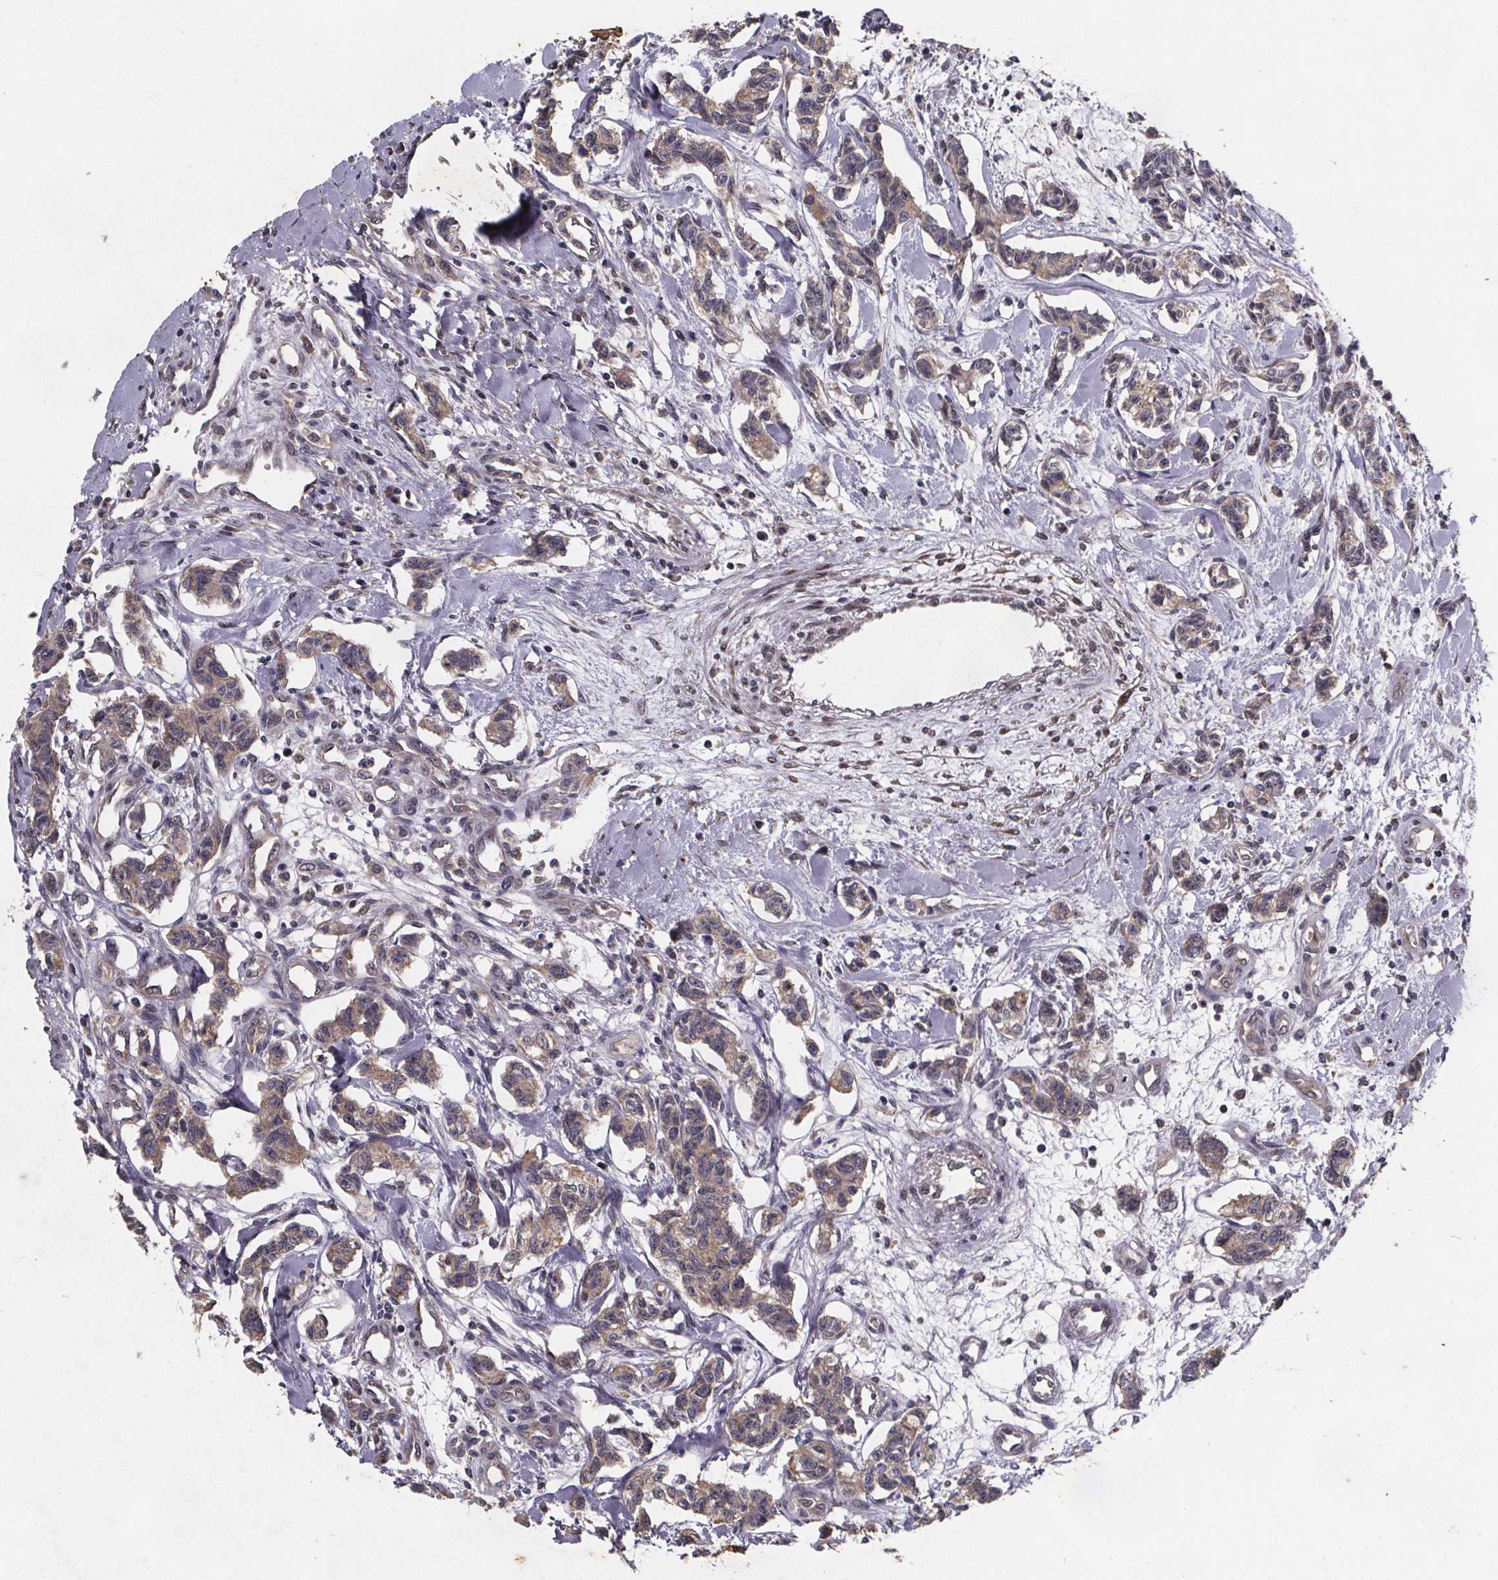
{"staining": {"intensity": "moderate", "quantity": "25%-75%", "location": "cytoplasmic/membranous"}, "tissue": "carcinoid", "cell_type": "Tumor cells", "image_type": "cancer", "snomed": [{"axis": "morphology", "description": "Carcinoid, malignant, NOS"}, {"axis": "topography", "description": "Kidney"}], "caption": "This histopathology image exhibits immunohistochemistry staining of malignant carcinoid, with medium moderate cytoplasmic/membranous expression in approximately 25%-75% of tumor cells.", "gene": "PIERCE2", "patient": {"sex": "female", "age": 41}}